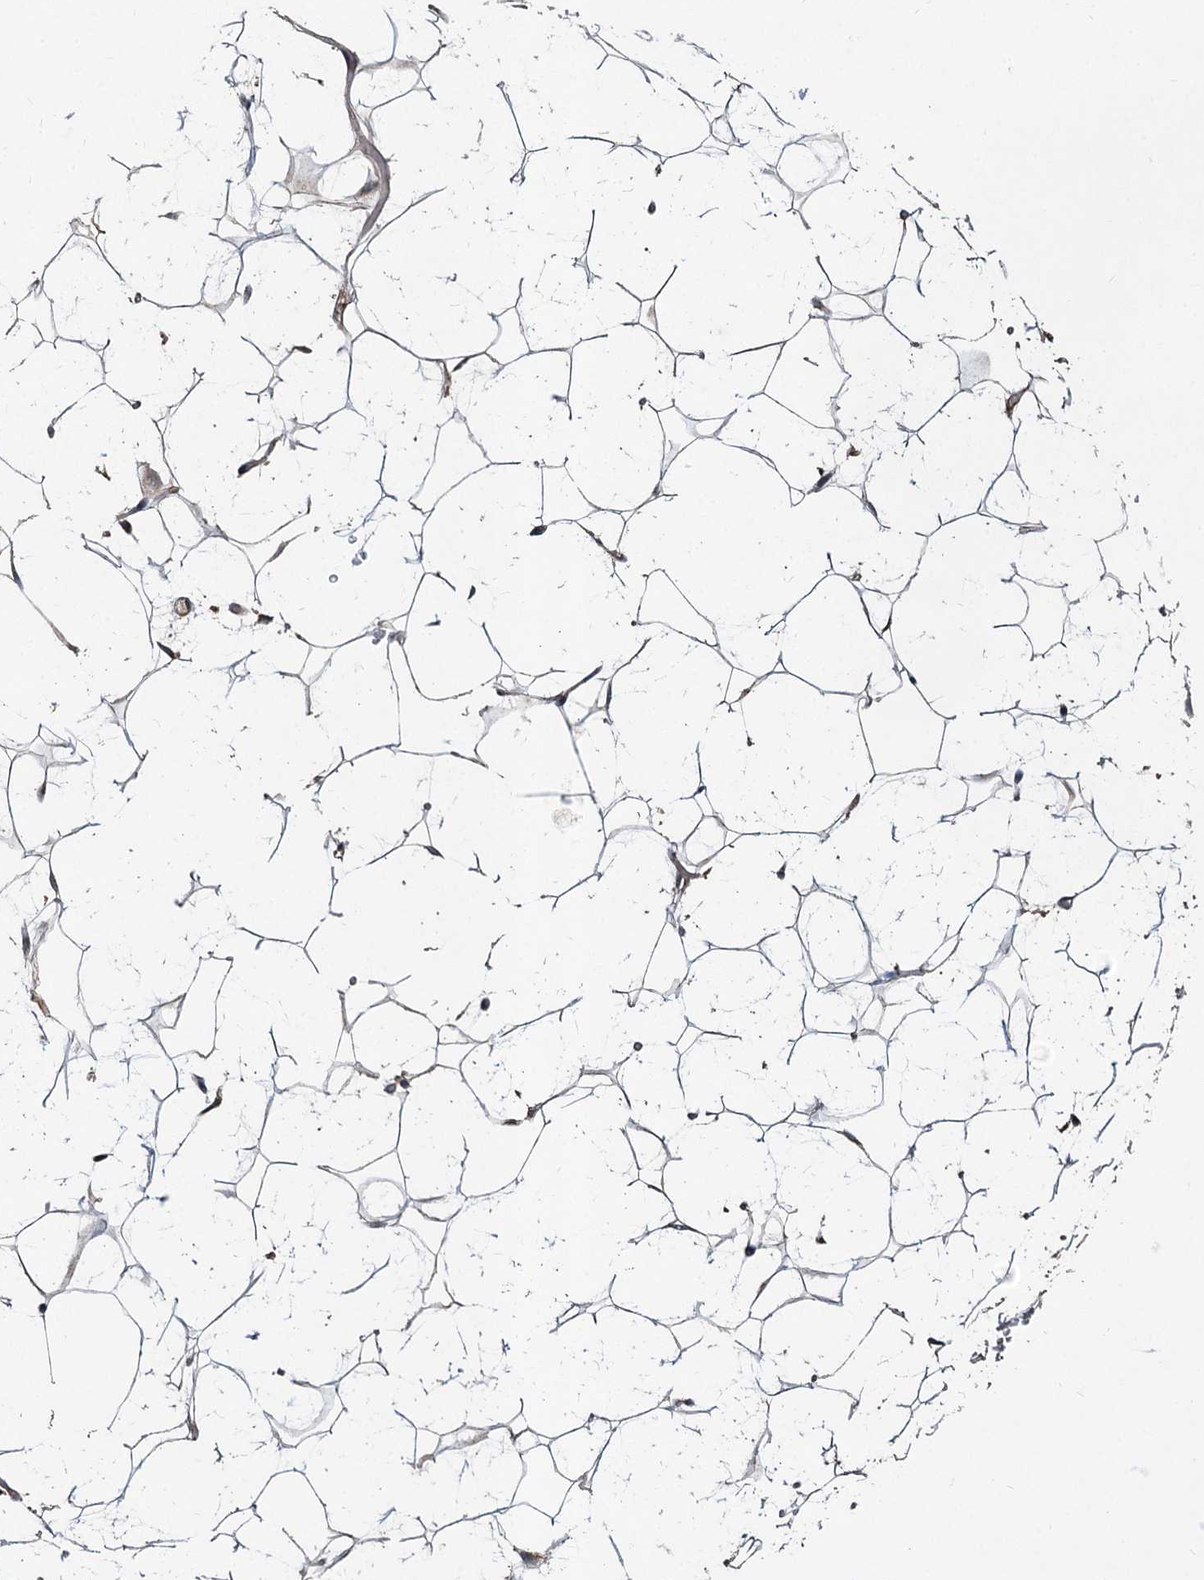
{"staining": {"intensity": "moderate", "quantity": ">75%", "location": "cytoplasmic/membranous"}, "tissue": "adipose tissue", "cell_type": "Adipocytes", "image_type": "normal", "snomed": [{"axis": "morphology", "description": "Normal tissue, NOS"}, {"axis": "topography", "description": "Breast"}], "caption": "This histopathology image reveals immunohistochemistry staining of benign adipose tissue, with medium moderate cytoplasmic/membranous positivity in approximately >75% of adipocytes.", "gene": "OTUB1", "patient": {"sex": "female", "age": 26}}